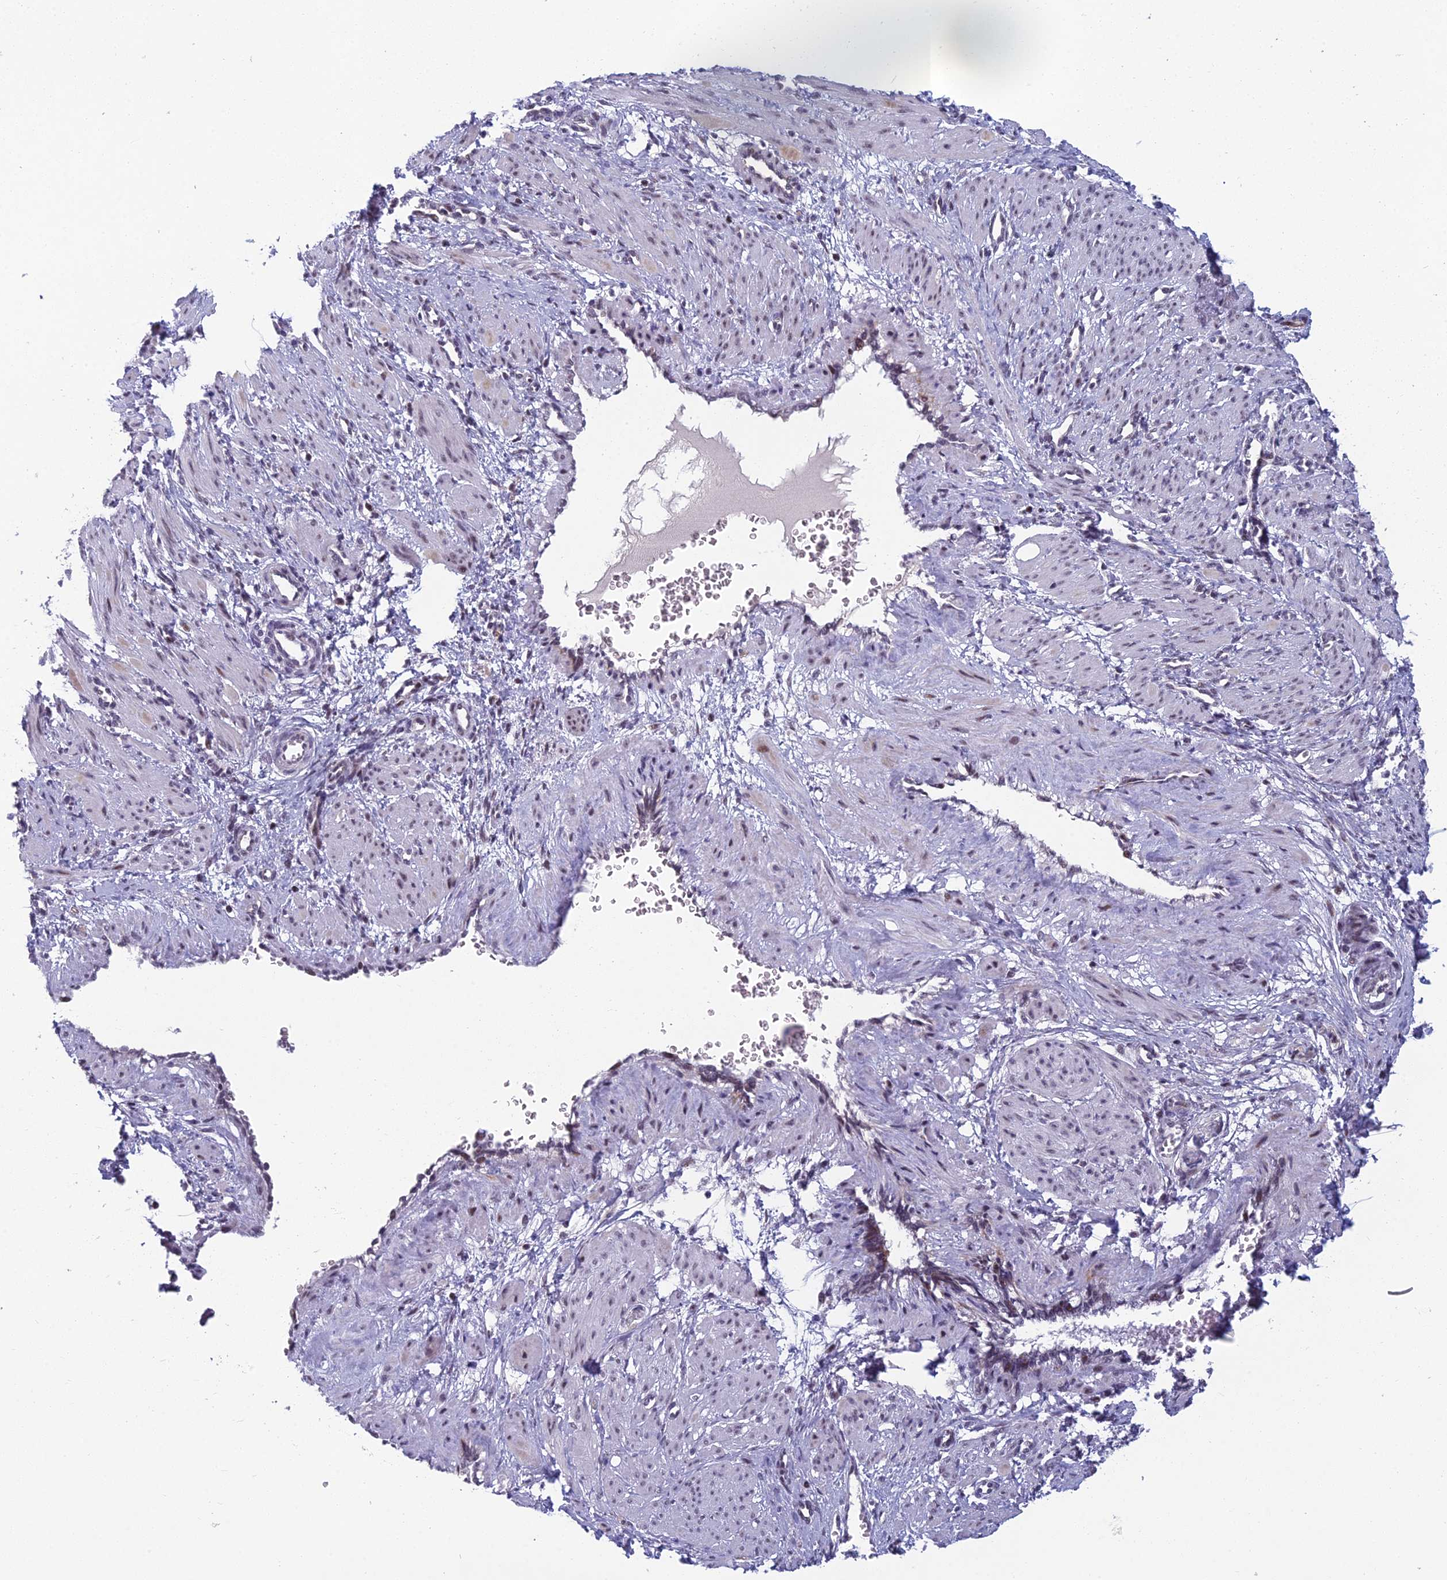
{"staining": {"intensity": "negative", "quantity": "none", "location": "none"}, "tissue": "smooth muscle", "cell_type": "Smooth muscle cells", "image_type": "normal", "snomed": [{"axis": "morphology", "description": "Normal tissue, NOS"}, {"axis": "topography", "description": "Endometrium"}], "caption": "Protein analysis of benign smooth muscle shows no significant positivity in smooth muscle cells.", "gene": "RGS17", "patient": {"sex": "female", "age": 33}}